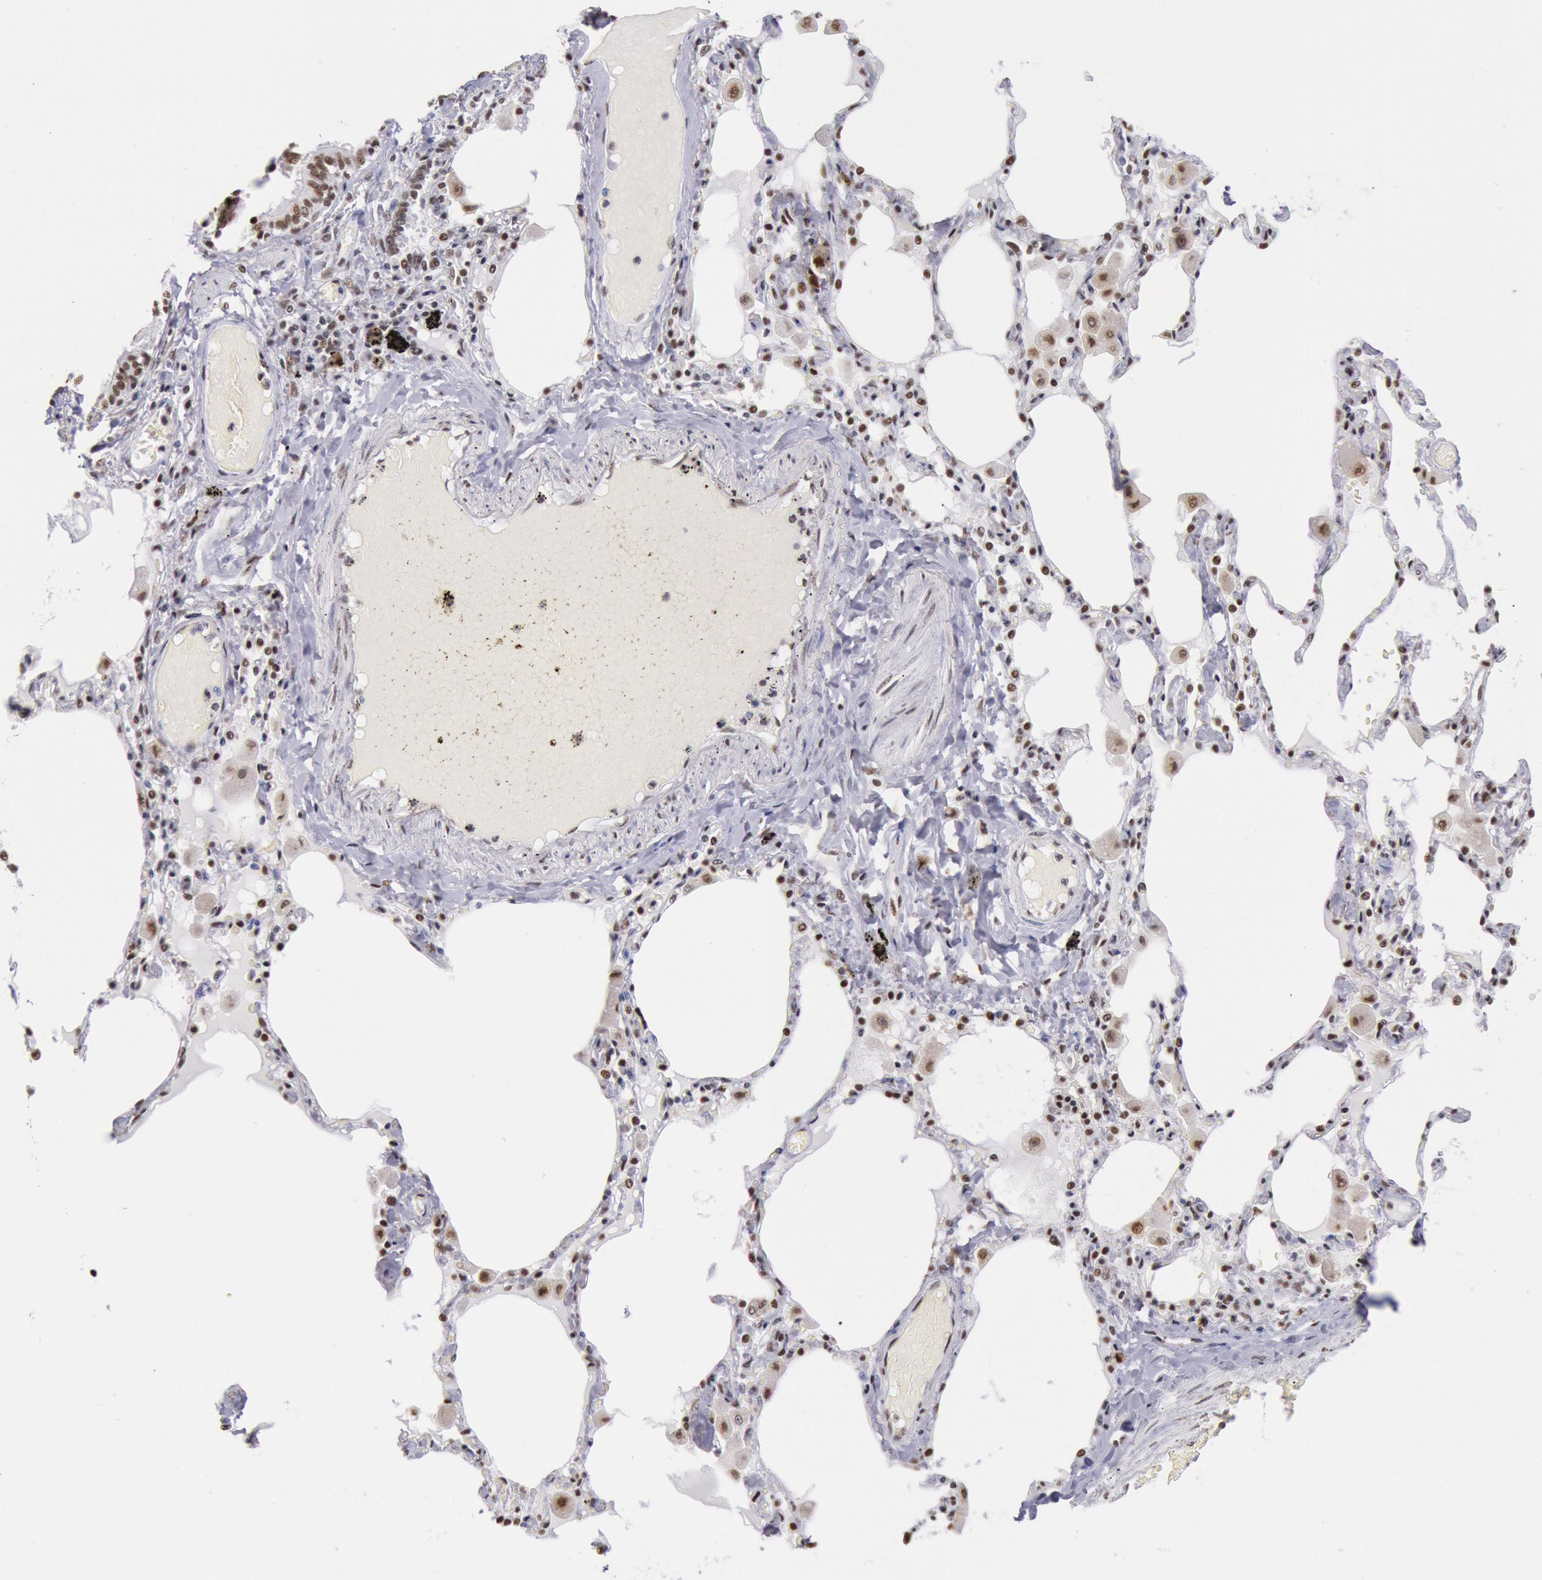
{"staining": {"intensity": "strong", "quantity": ">75%", "location": "nuclear"}, "tissue": "bronchus", "cell_type": "Respiratory epithelial cells", "image_type": "normal", "snomed": [{"axis": "morphology", "description": "Normal tissue, NOS"}, {"axis": "morphology", "description": "Squamous cell carcinoma, NOS"}, {"axis": "topography", "description": "Bronchus"}, {"axis": "topography", "description": "Lung"}], "caption": "Immunohistochemical staining of unremarkable human bronchus reveals >75% levels of strong nuclear protein expression in approximately >75% of respiratory epithelial cells.", "gene": "SNRPD3", "patient": {"sex": "female", "age": 47}}